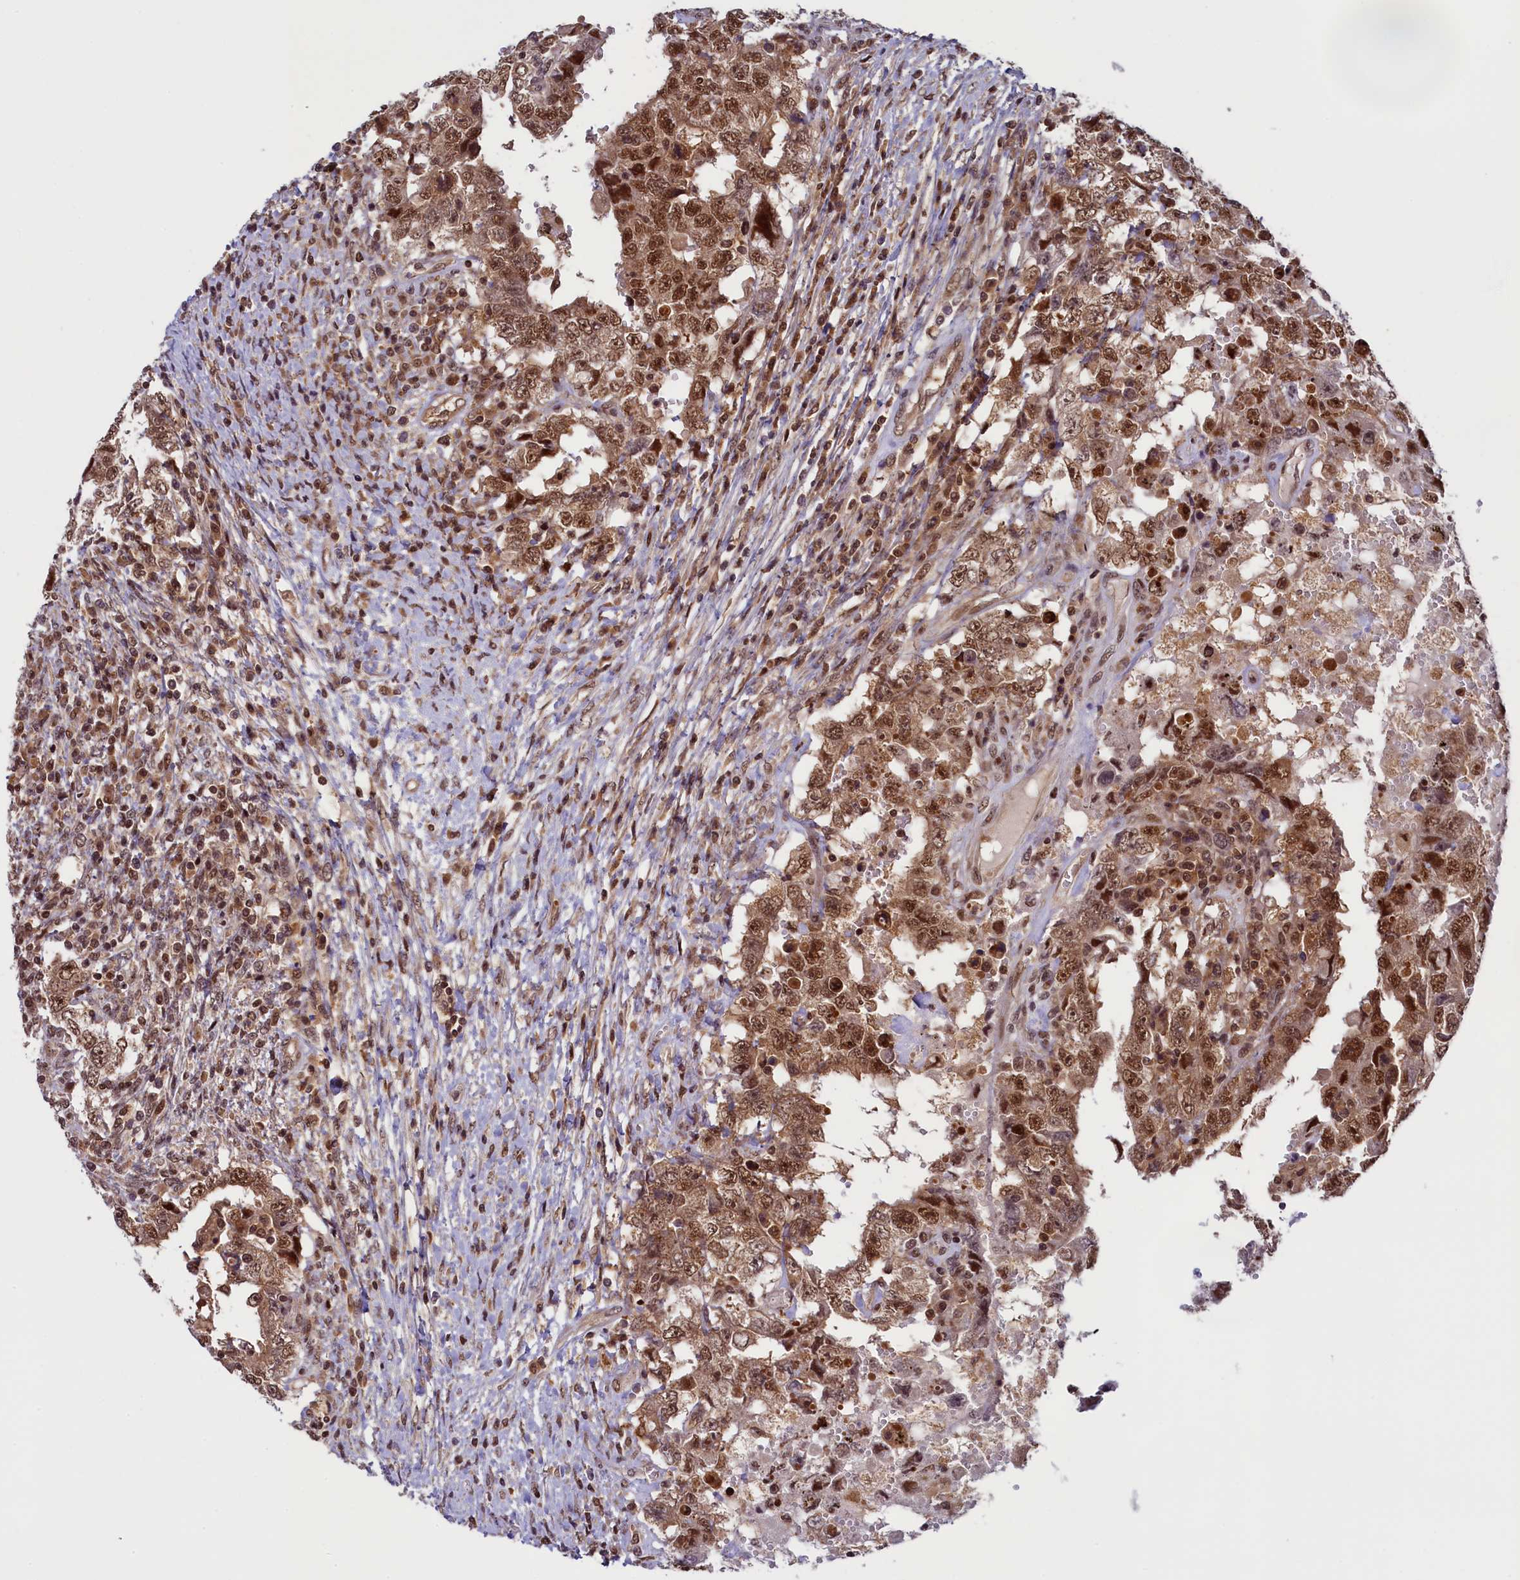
{"staining": {"intensity": "strong", "quantity": ">75%", "location": "cytoplasmic/membranous,nuclear"}, "tissue": "testis cancer", "cell_type": "Tumor cells", "image_type": "cancer", "snomed": [{"axis": "morphology", "description": "Carcinoma, Embryonal, NOS"}, {"axis": "topography", "description": "Testis"}], "caption": "Immunohistochemical staining of human testis cancer exhibits strong cytoplasmic/membranous and nuclear protein staining in about >75% of tumor cells.", "gene": "SLC7A6OS", "patient": {"sex": "male", "age": 26}}